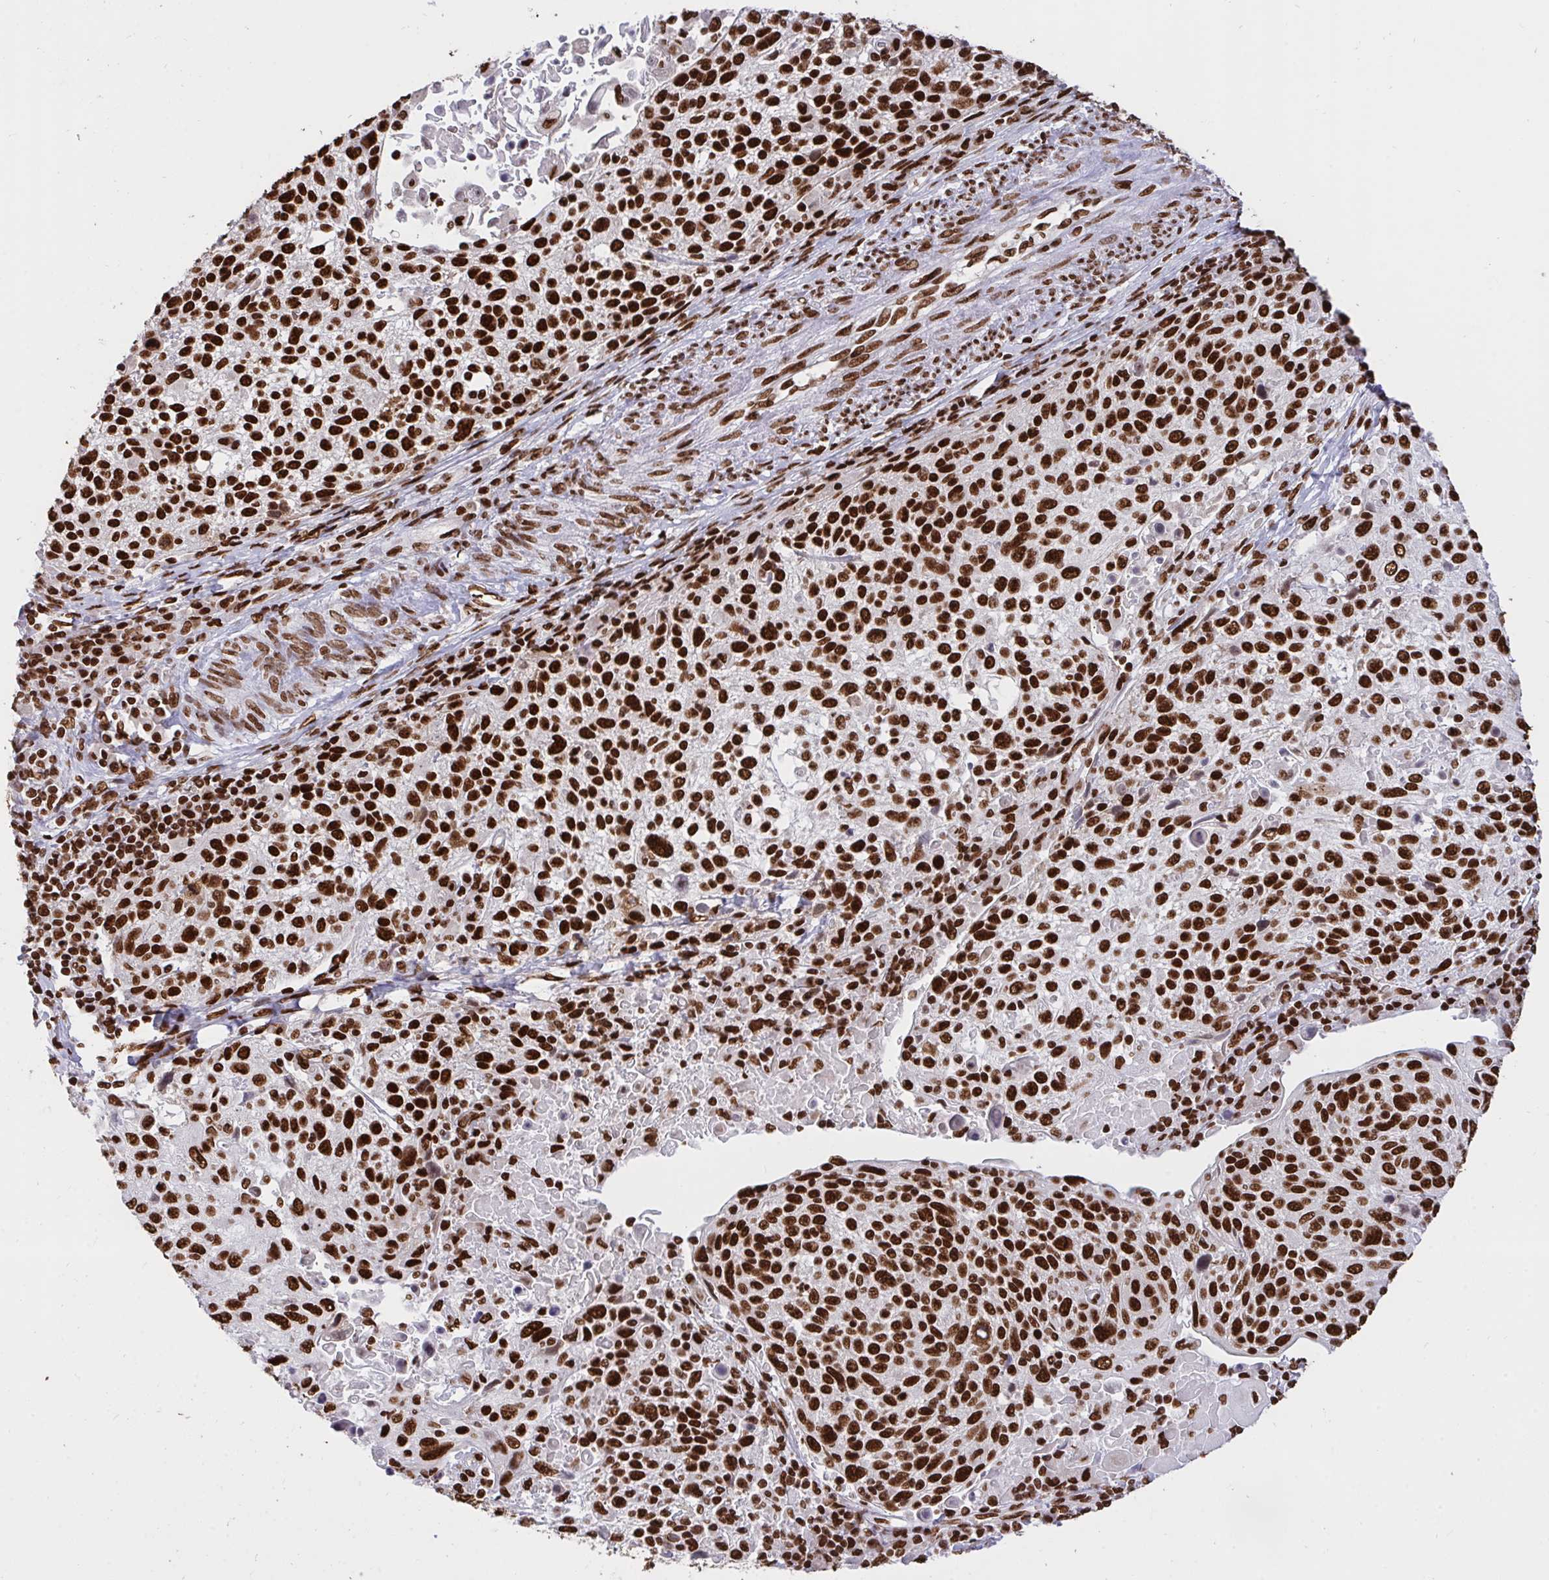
{"staining": {"intensity": "strong", "quantity": ">75%", "location": "nuclear"}, "tissue": "cervical cancer", "cell_type": "Tumor cells", "image_type": "cancer", "snomed": [{"axis": "morphology", "description": "Squamous cell carcinoma, NOS"}, {"axis": "topography", "description": "Cervix"}], "caption": "The photomicrograph displays immunohistochemical staining of cervical cancer (squamous cell carcinoma). There is strong nuclear positivity is appreciated in about >75% of tumor cells. (DAB (3,3'-diaminobenzidine) = brown stain, brightfield microscopy at high magnification).", "gene": "HNRNPL", "patient": {"sex": "female", "age": 61}}